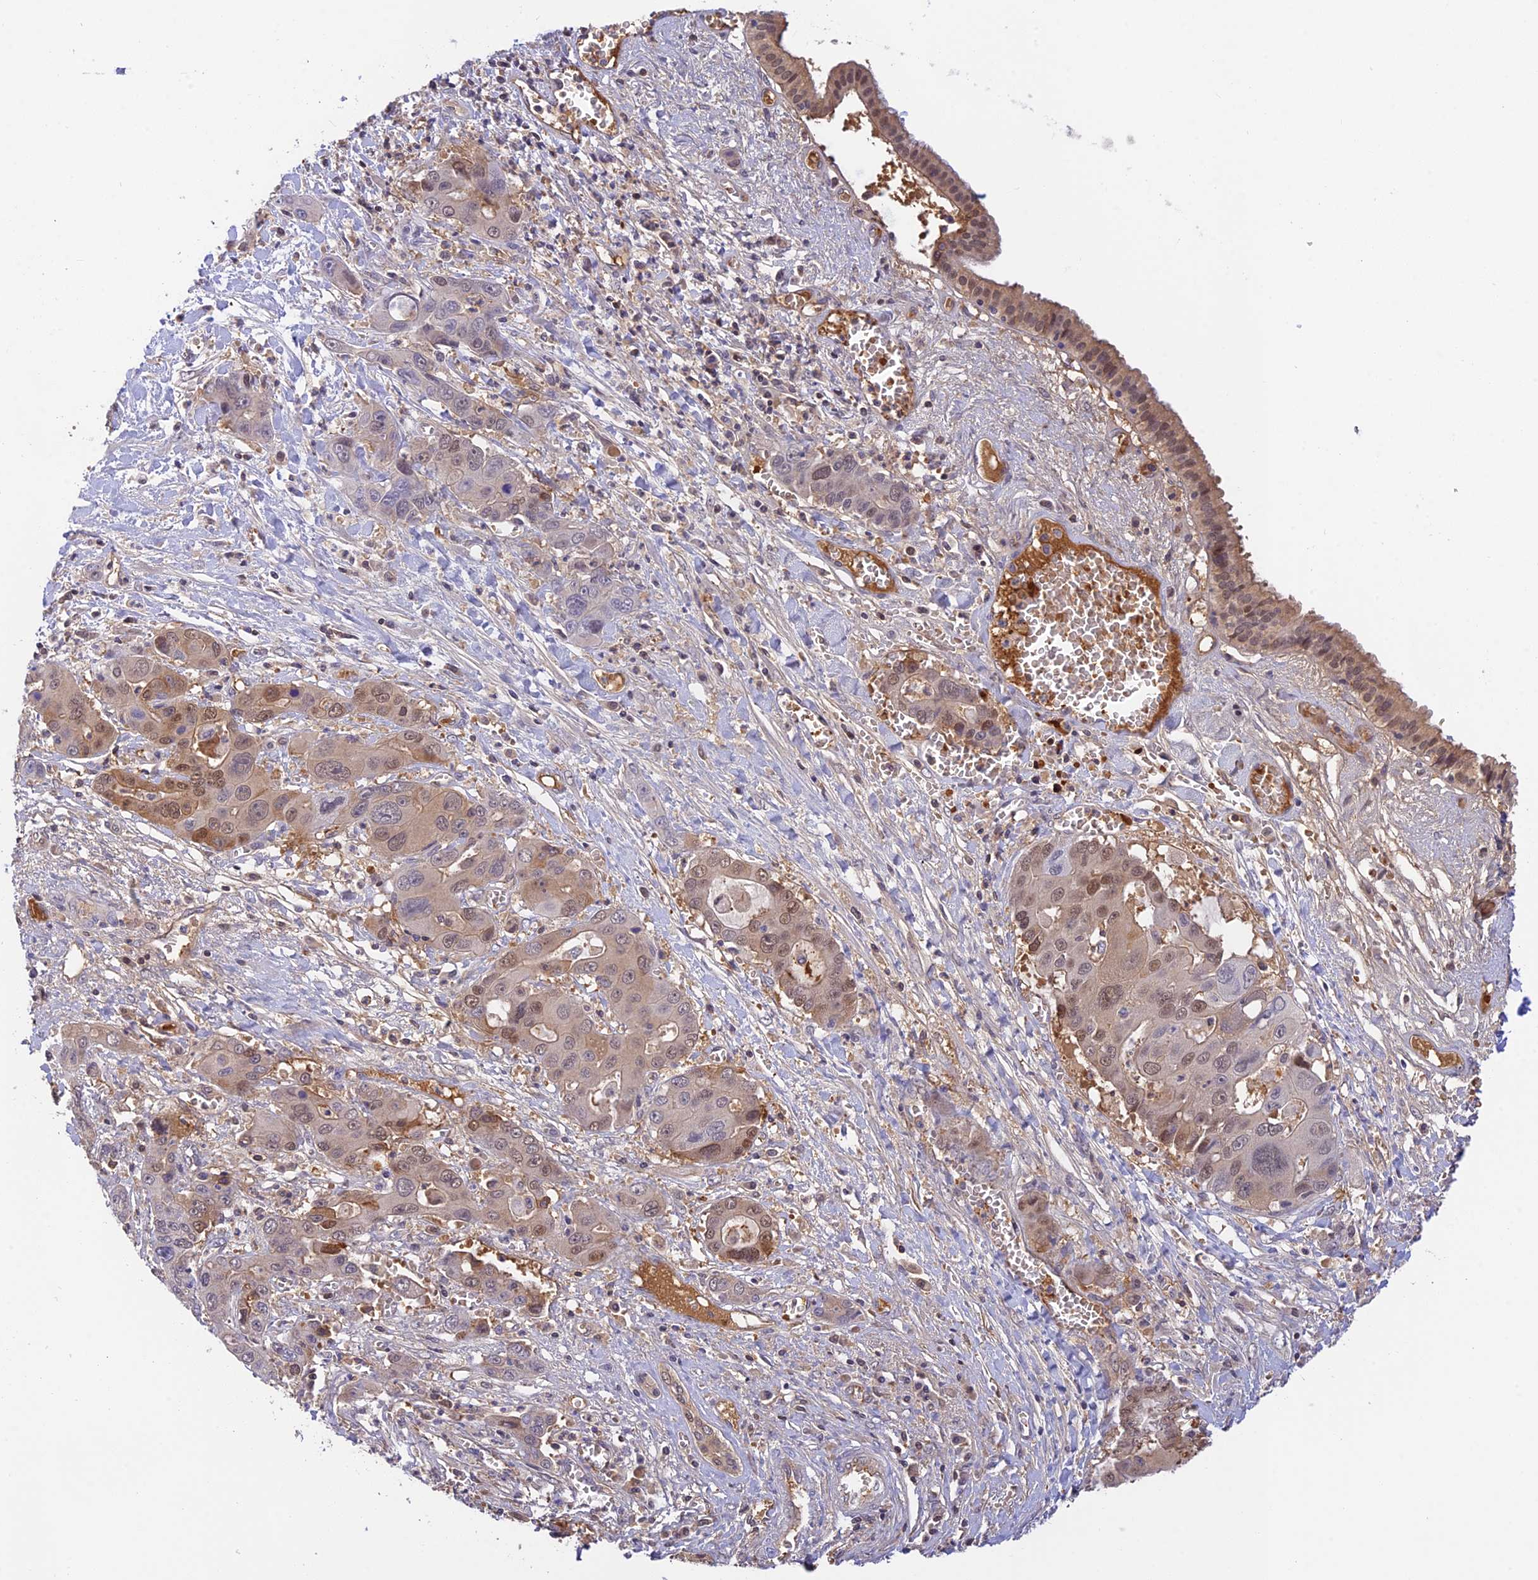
{"staining": {"intensity": "moderate", "quantity": "<25%", "location": "cytoplasmic/membranous,nuclear"}, "tissue": "liver cancer", "cell_type": "Tumor cells", "image_type": "cancer", "snomed": [{"axis": "morphology", "description": "Cholangiocarcinoma"}, {"axis": "topography", "description": "Liver"}], "caption": "Tumor cells demonstrate moderate cytoplasmic/membranous and nuclear staining in approximately <25% of cells in liver cancer.", "gene": "HDHD2", "patient": {"sex": "male", "age": 67}}